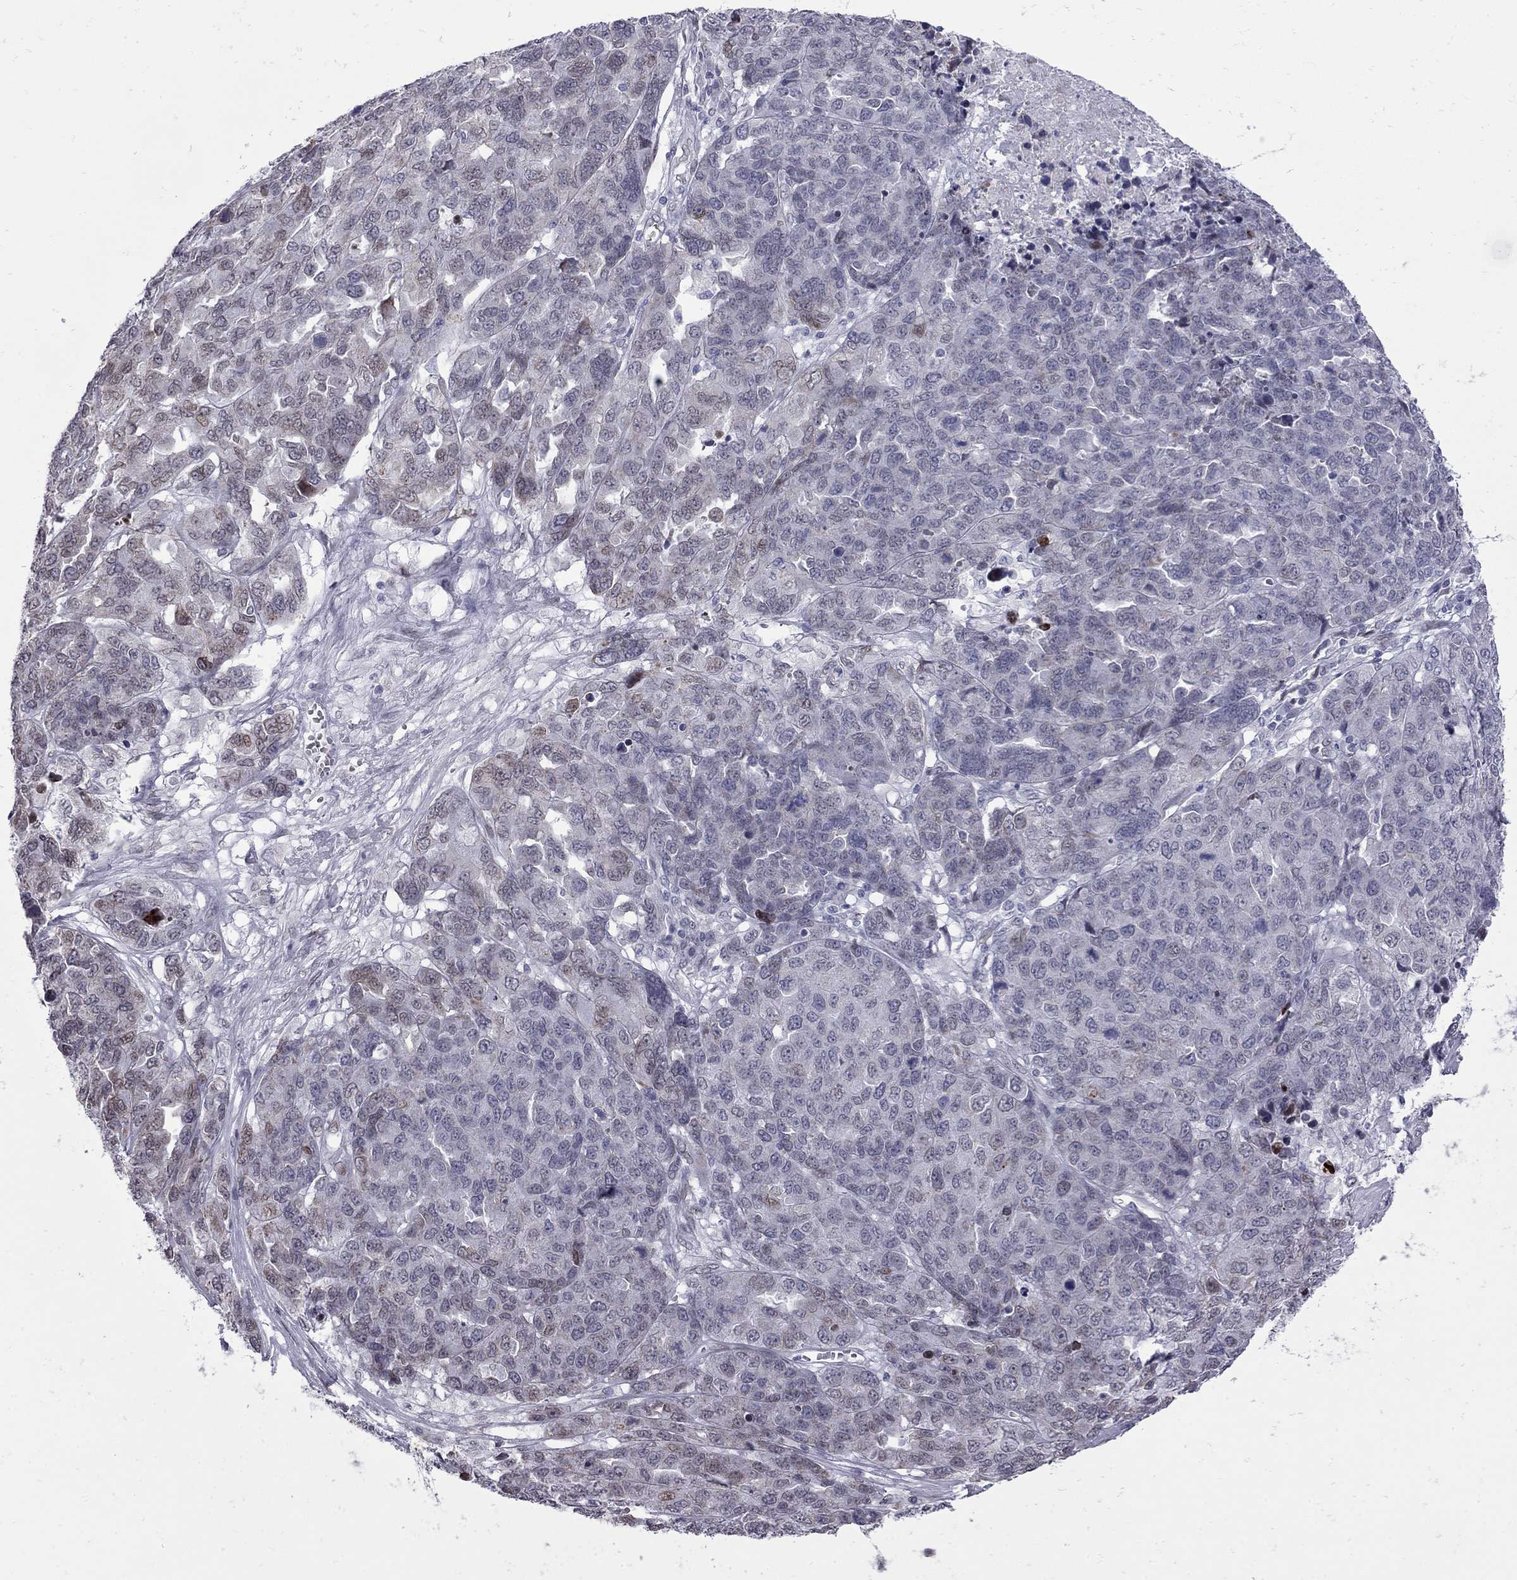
{"staining": {"intensity": "weak", "quantity": "<25%", "location": "cytoplasmic/membranous"}, "tissue": "ovarian cancer", "cell_type": "Tumor cells", "image_type": "cancer", "snomed": [{"axis": "morphology", "description": "Cystadenocarcinoma, serous, NOS"}, {"axis": "topography", "description": "Ovary"}], "caption": "High magnification brightfield microscopy of serous cystadenocarcinoma (ovarian) stained with DAB (brown) and counterstained with hematoxylin (blue): tumor cells show no significant positivity.", "gene": "CLTCL1", "patient": {"sex": "female", "age": 87}}